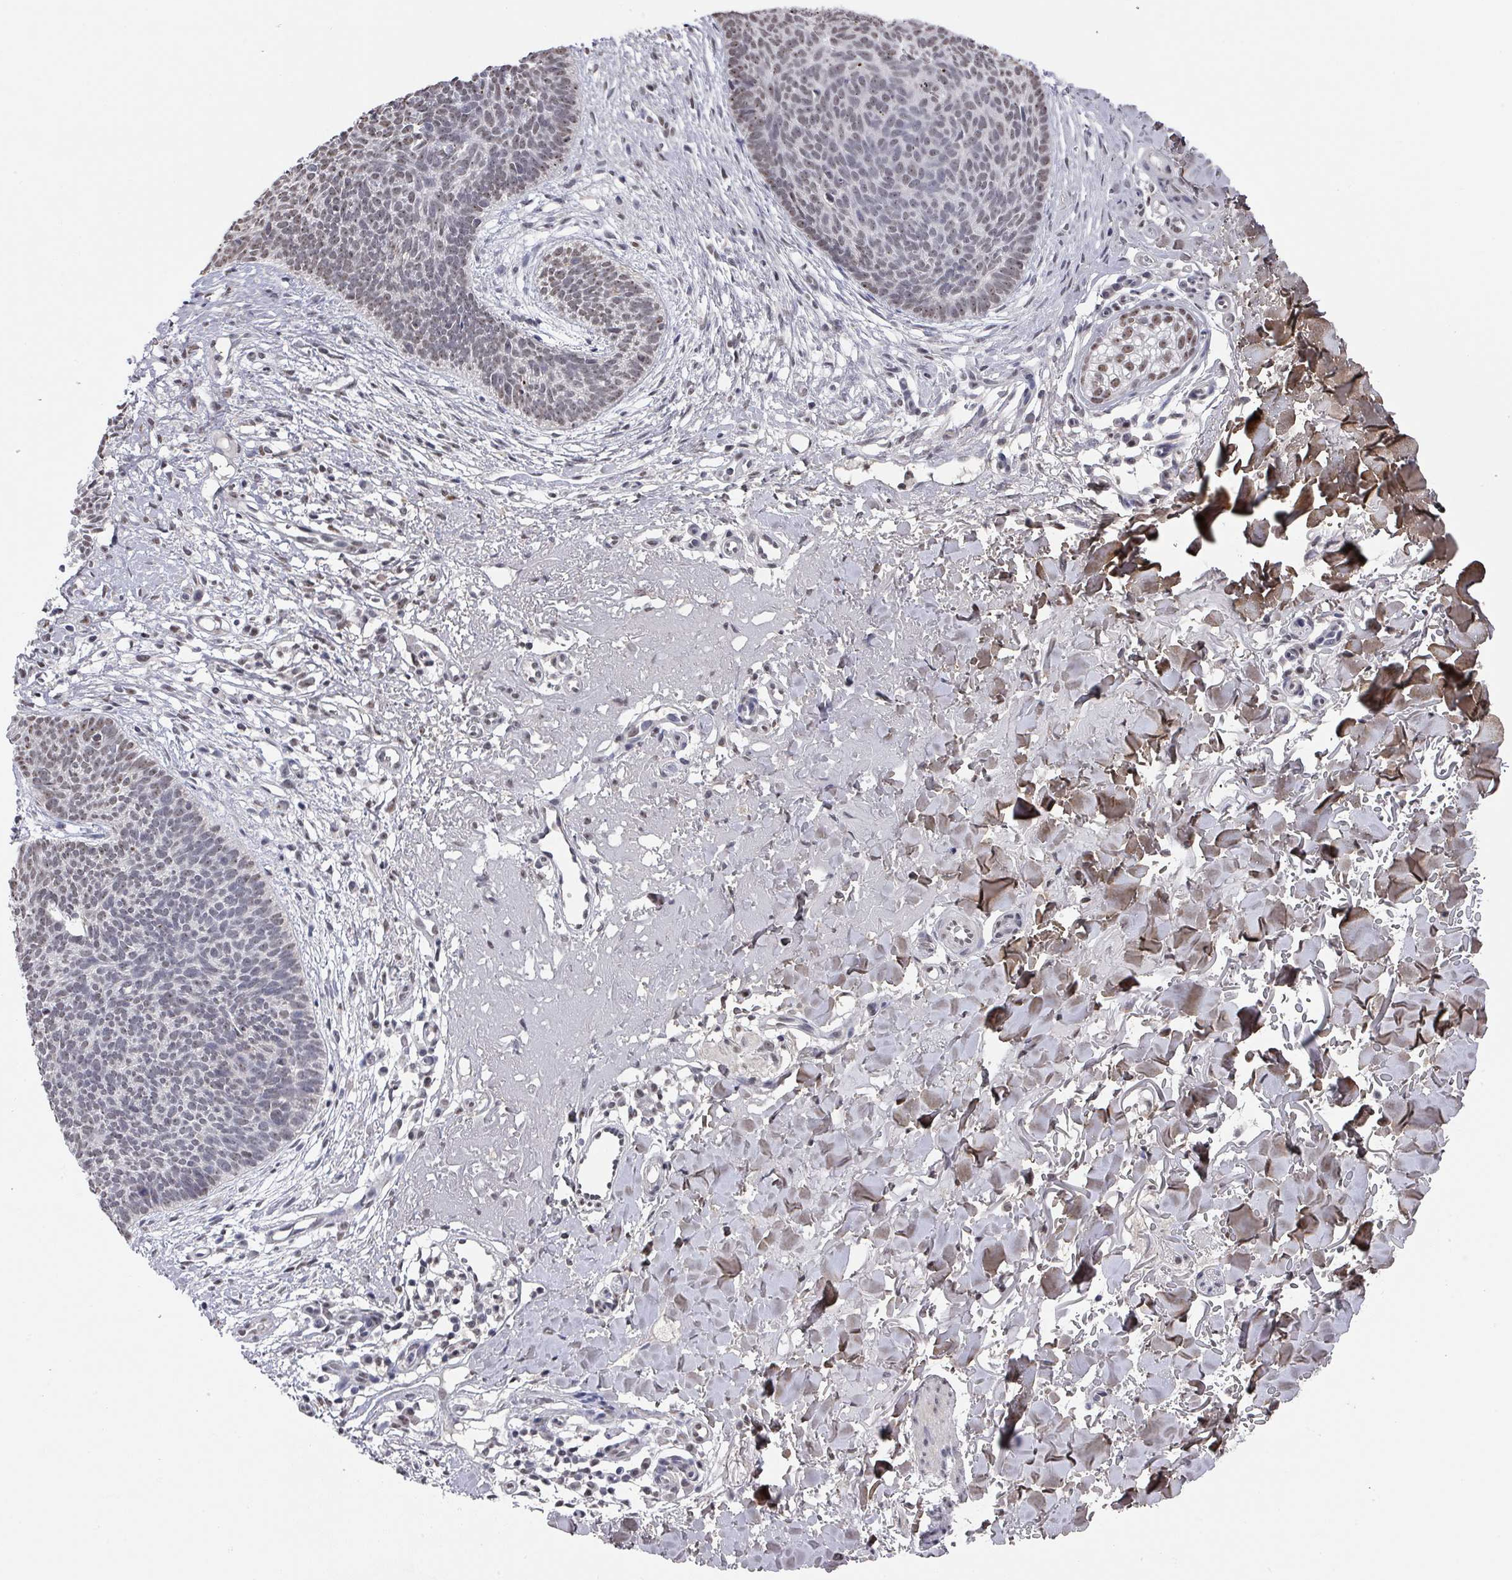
{"staining": {"intensity": "weak", "quantity": "<25%", "location": "nuclear"}, "tissue": "skin cancer", "cell_type": "Tumor cells", "image_type": "cancer", "snomed": [{"axis": "morphology", "description": "Basal cell carcinoma"}, {"axis": "topography", "description": "Skin"}], "caption": "Histopathology image shows no protein expression in tumor cells of skin cancer (basal cell carcinoma) tissue.", "gene": "ZNF654", "patient": {"sex": "male", "age": 84}}